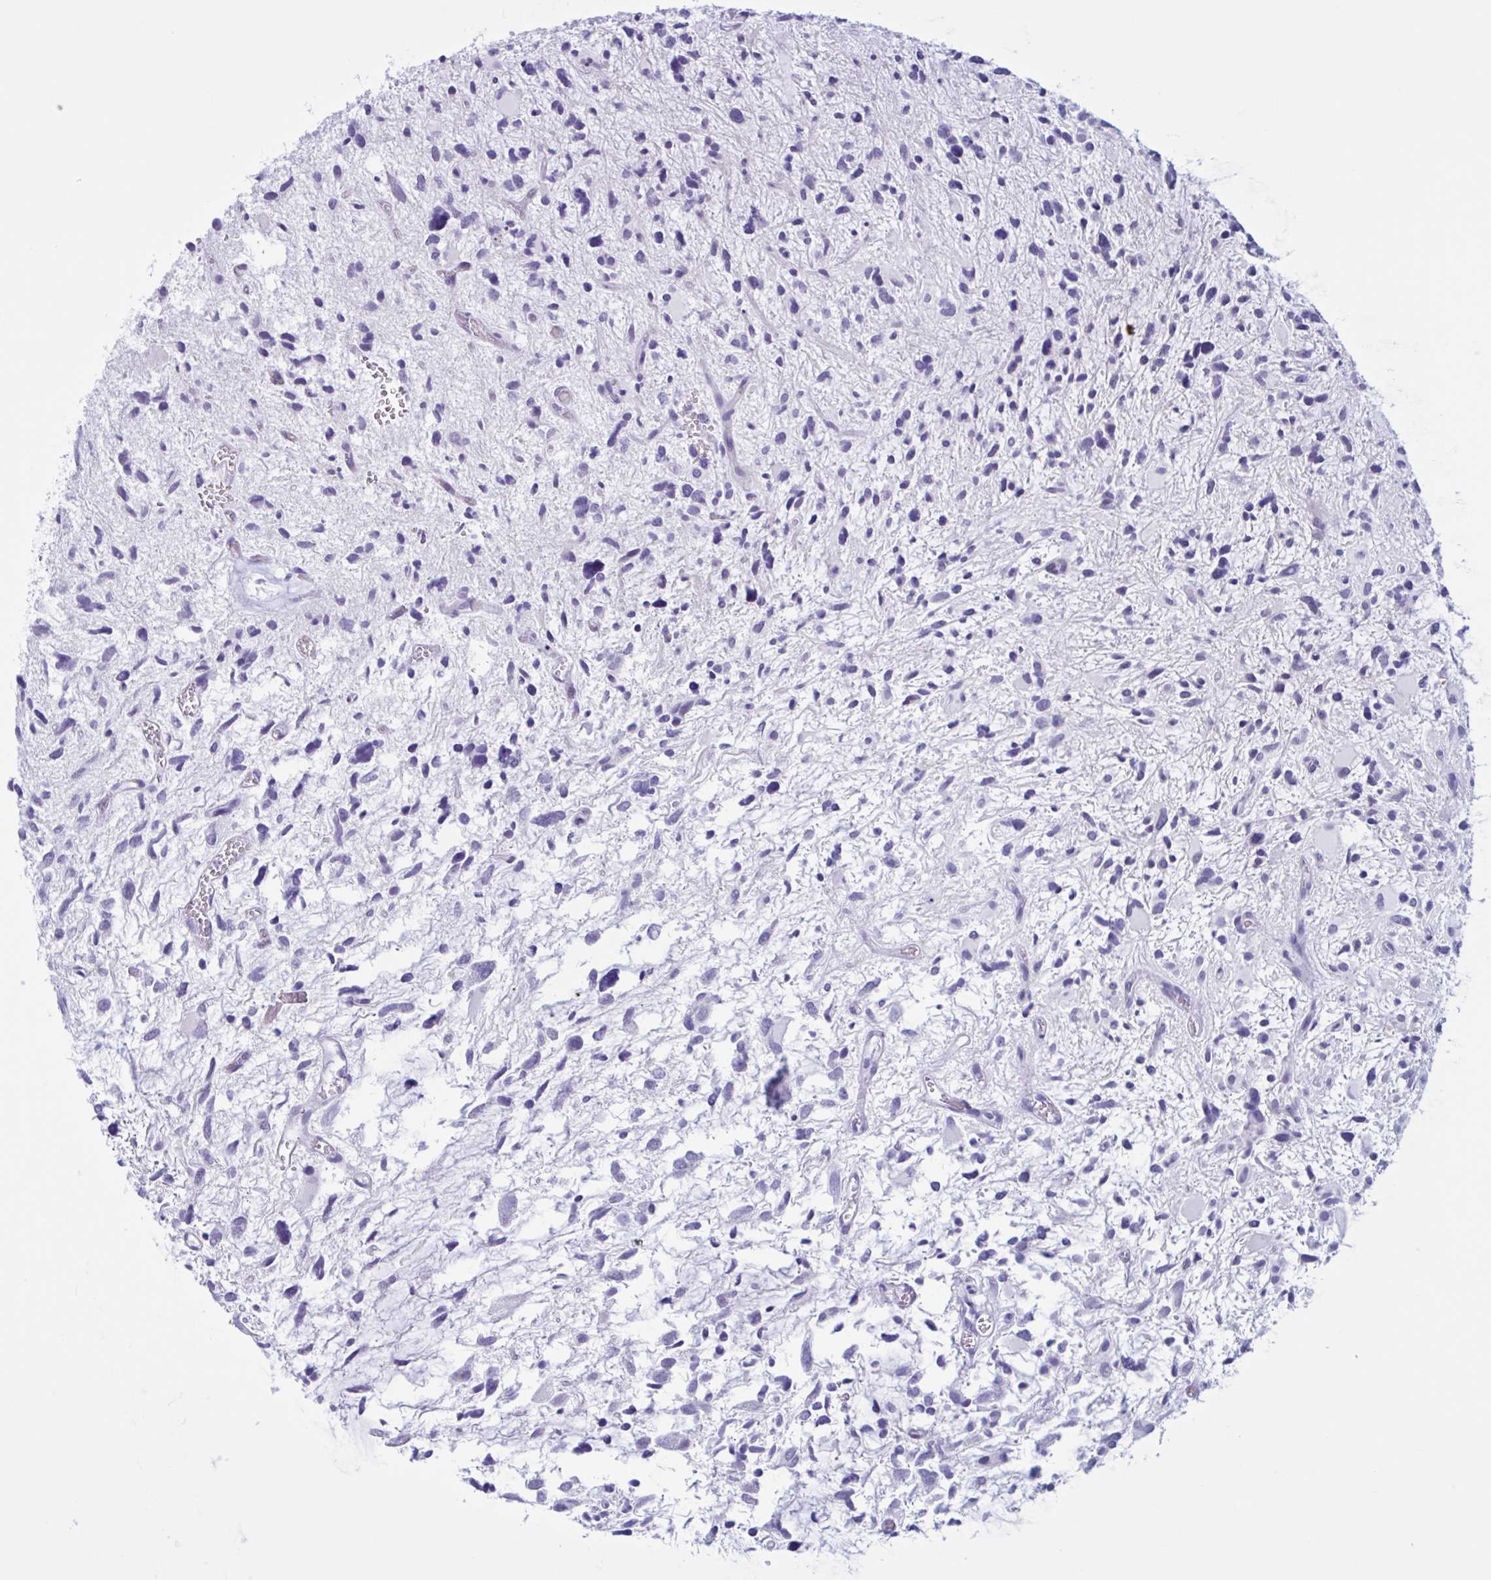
{"staining": {"intensity": "negative", "quantity": "none", "location": "none"}, "tissue": "glioma", "cell_type": "Tumor cells", "image_type": "cancer", "snomed": [{"axis": "morphology", "description": "Glioma, malignant, High grade"}, {"axis": "topography", "description": "Brain"}], "caption": "Immunohistochemistry (IHC) photomicrograph of neoplastic tissue: human glioma stained with DAB displays no significant protein expression in tumor cells.", "gene": "XCL1", "patient": {"sex": "female", "age": 11}}